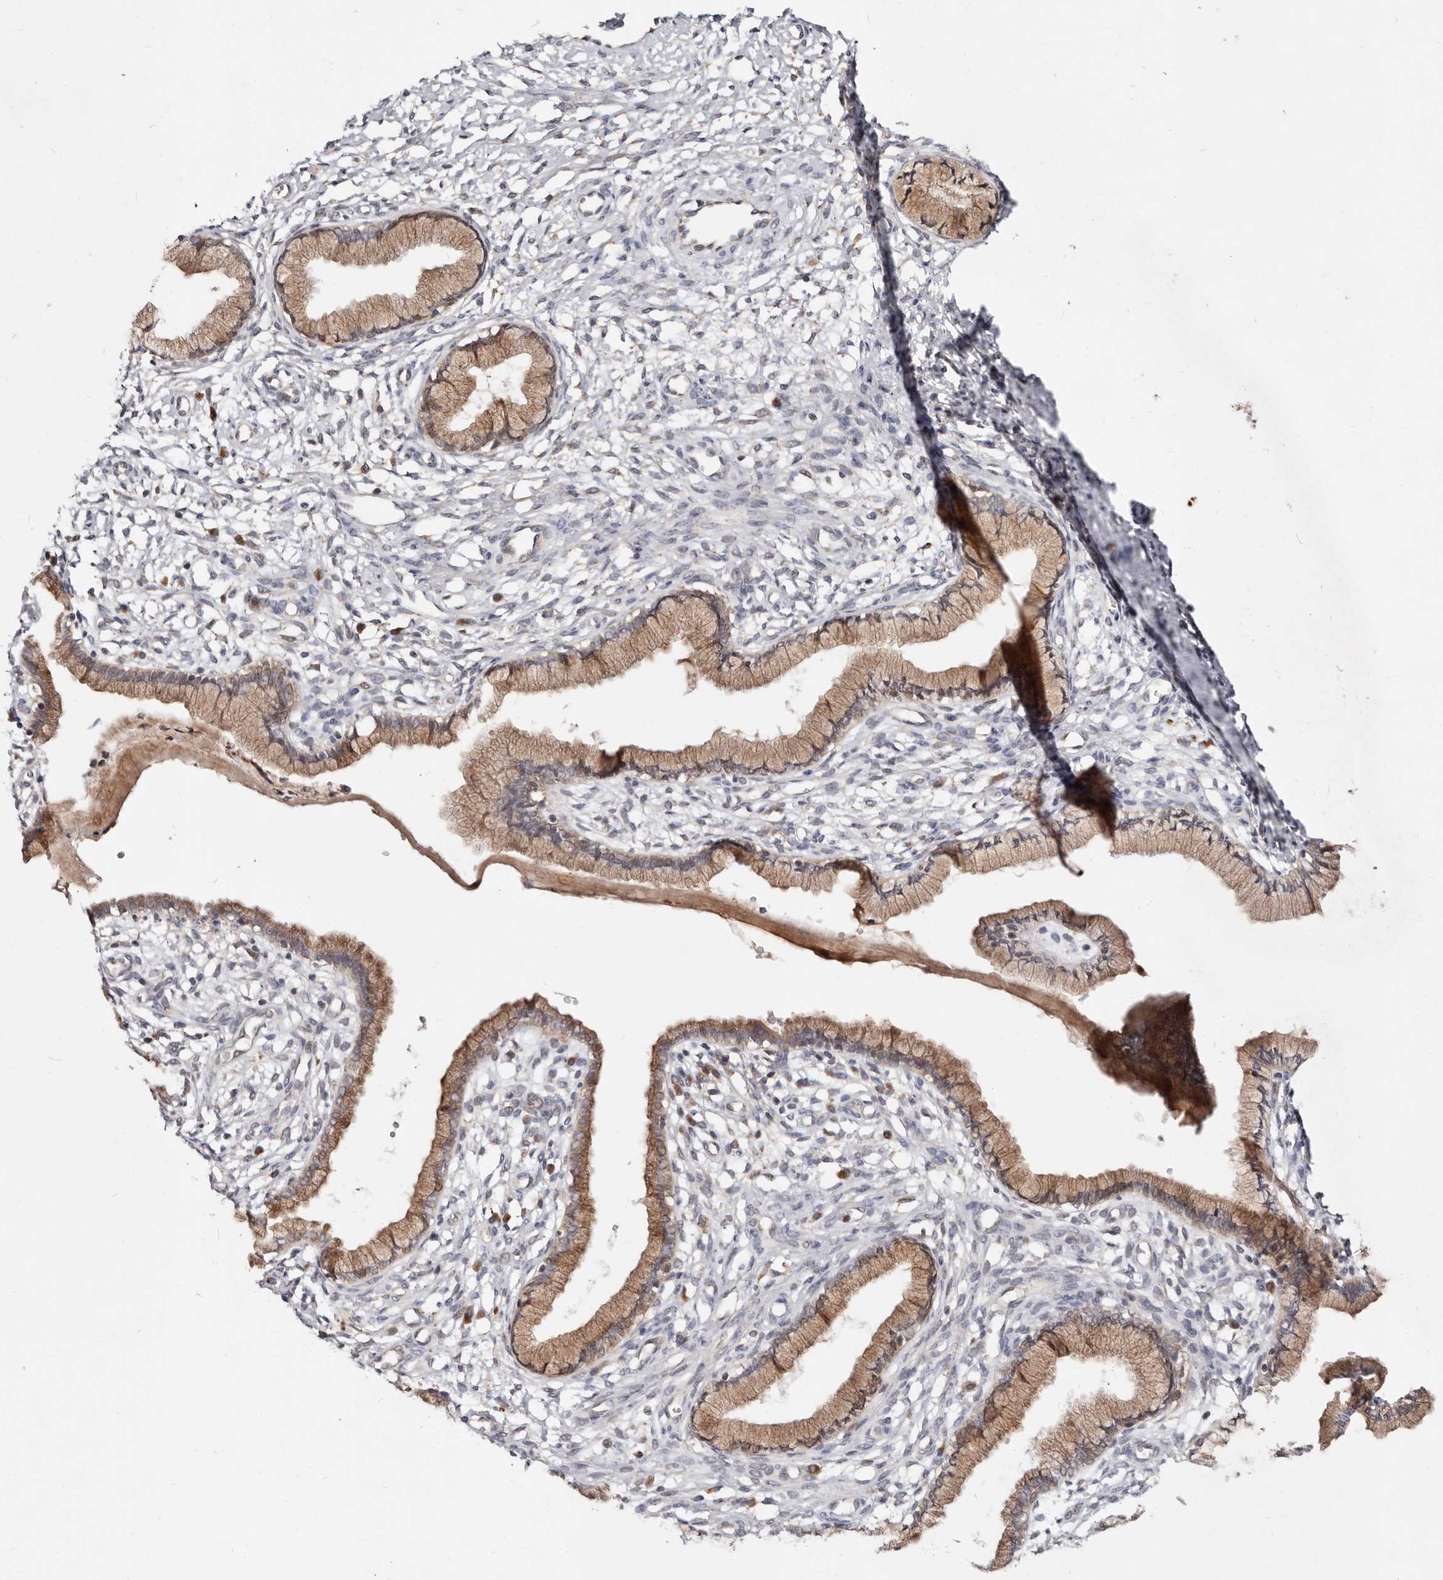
{"staining": {"intensity": "moderate", "quantity": ">75%", "location": "cytoplasmic/membranous"}, "tissue": "cervix", "cell_type": "Glandular cells", "image_type": "normal", "snomed": [{"axis": "morphology", "description": "Normal tissue, NOS"}, {"axis": "topography", "description": "Cervix"}], "caption": "Immunohistochemistry micrograph of unremarkable cervix: cervix stained using immunohistochemistry demonstrates medium levels of moderate protein expression localized specifically in the cytoplasmic/membranous of glandular cells, appearing as a cytoplasmic/membranous brown color.", "gene": "USP33", "patient": {"sex": "female", "age": 36}}